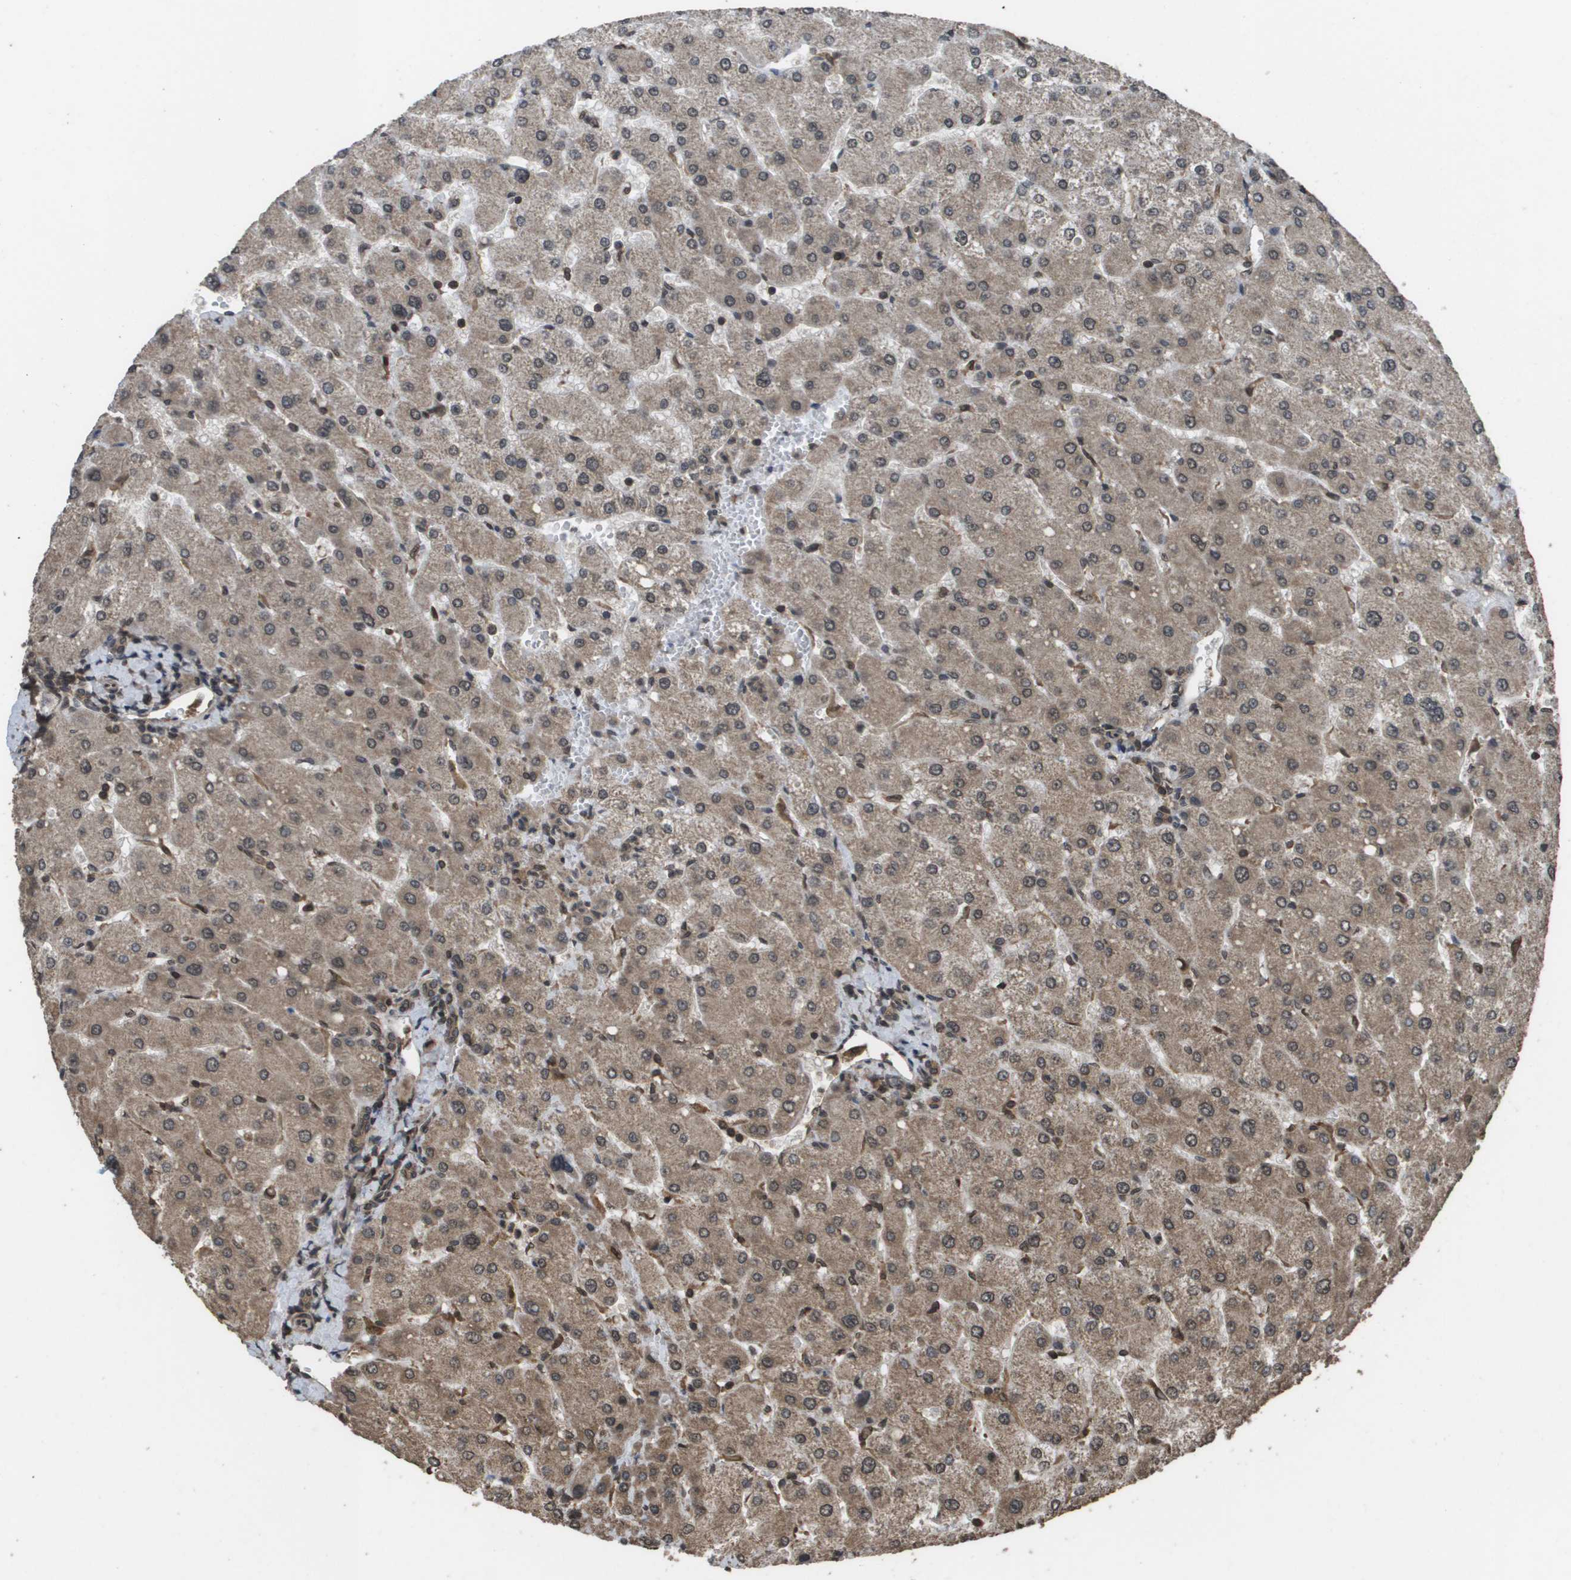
{"staining": {"intensity": "moderate", "quantity": ">75%", "location": "cytoplasmic/membranous,nuclear"}, "tissue": "liver", "cell_type": "Cholangiocytes", "image_type": "normal", "snomed": [{"axis": "morphology", "description": "Normal tissue, NOS"}, {"axis": "topography", "description": "Liver"}], "caption": "Protein expression analysis of benign human liver reveals moderate cytoplasmic/membranous,nuclear expression in about >75% of cholangiocytes.", "gene": "AXIN2", "patient": {"sex": "male", "age": 55}}